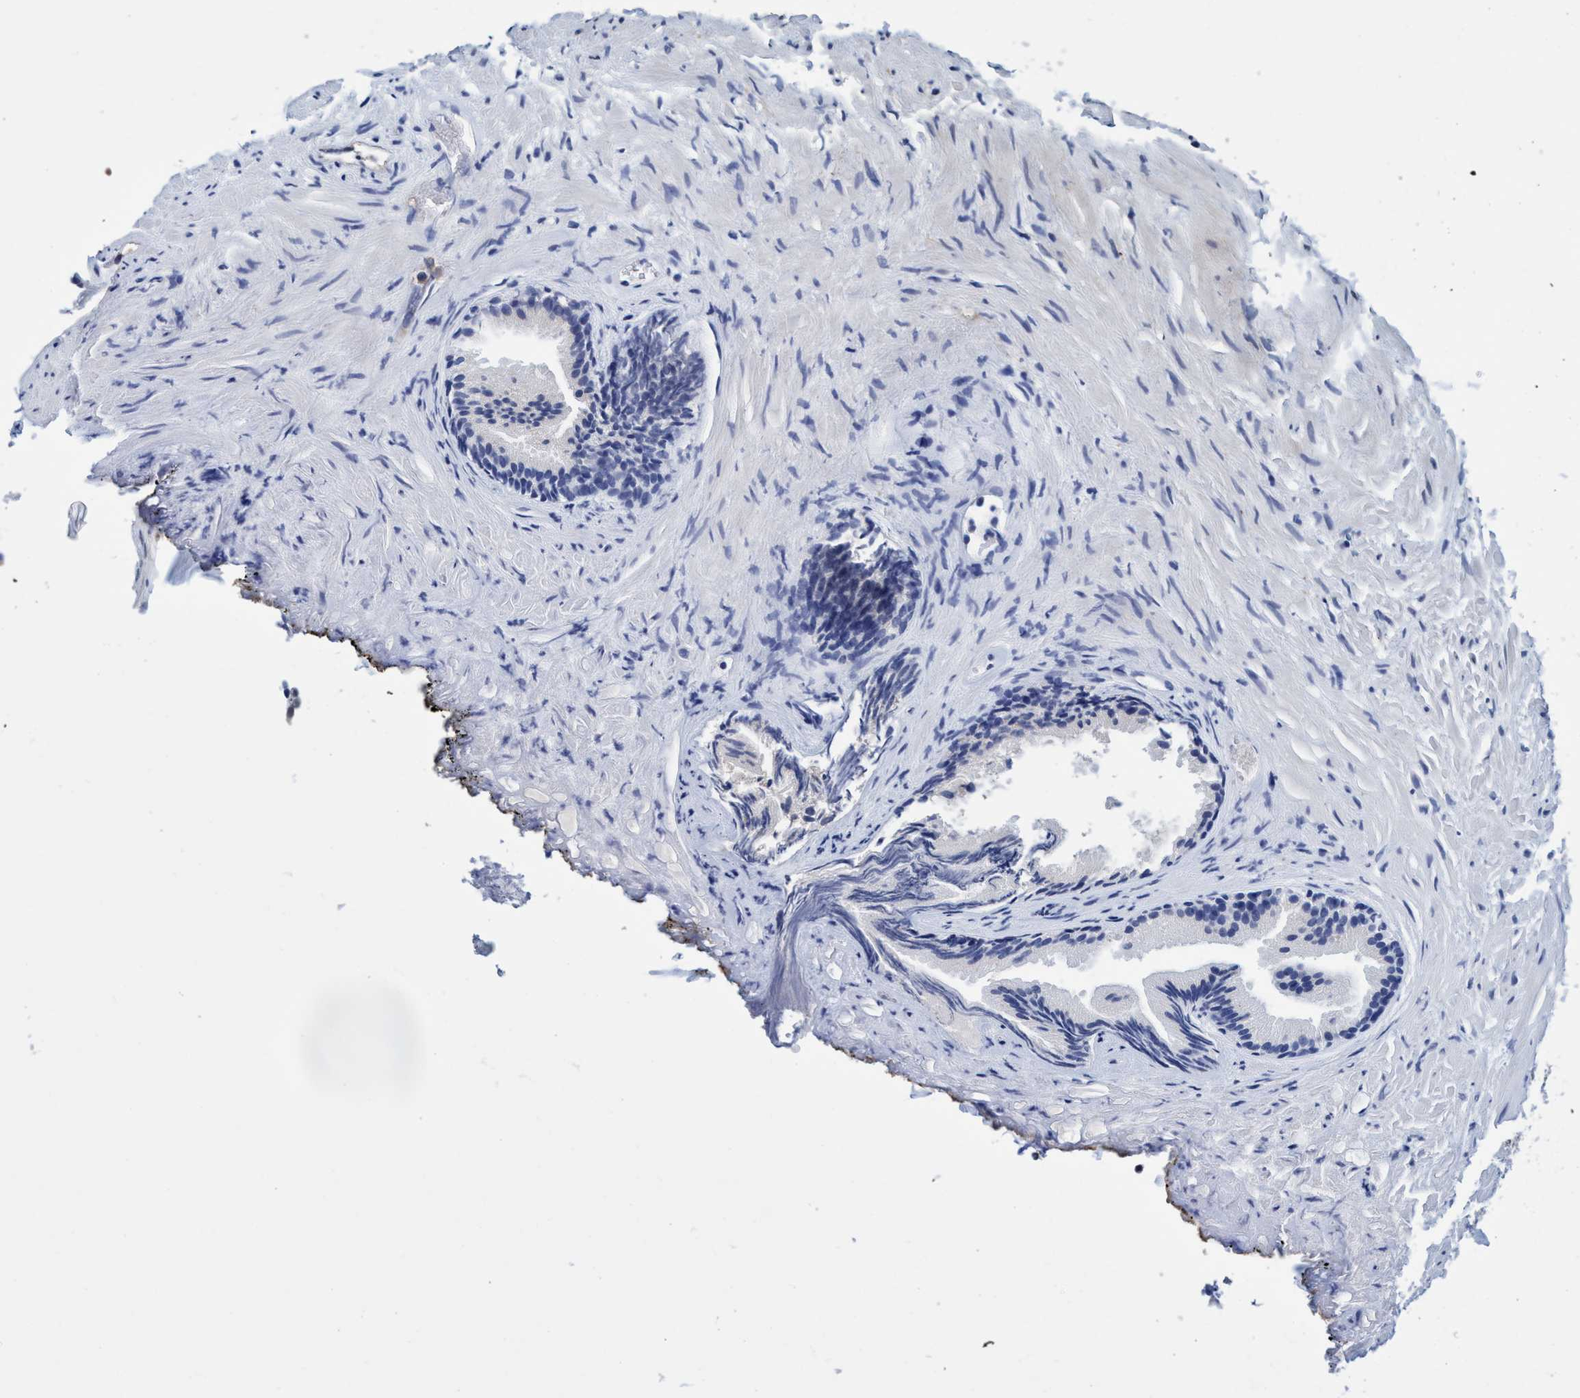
{"staining": {"intensity": "weak", "quantity": "25%-75%", "location": "cytoplasmic/membranous,nuclear"}, "tissue": "prostate", "cell_type": "Glandular cells", "image_type": "normal", "snomed": [{"axis": "morphology", "description": "Normal tissue, NOS"}, {"axis": "topography", "description": "Prostate"}], "caption": "IHC (DAB) staining of benign prostate reveals weak cytoplasmic/membranous,nuclear protein staining in about 25%-75% of glandular cells.", "gene": "PSMD12", "patient": {"sex": "male", "age": 76}}